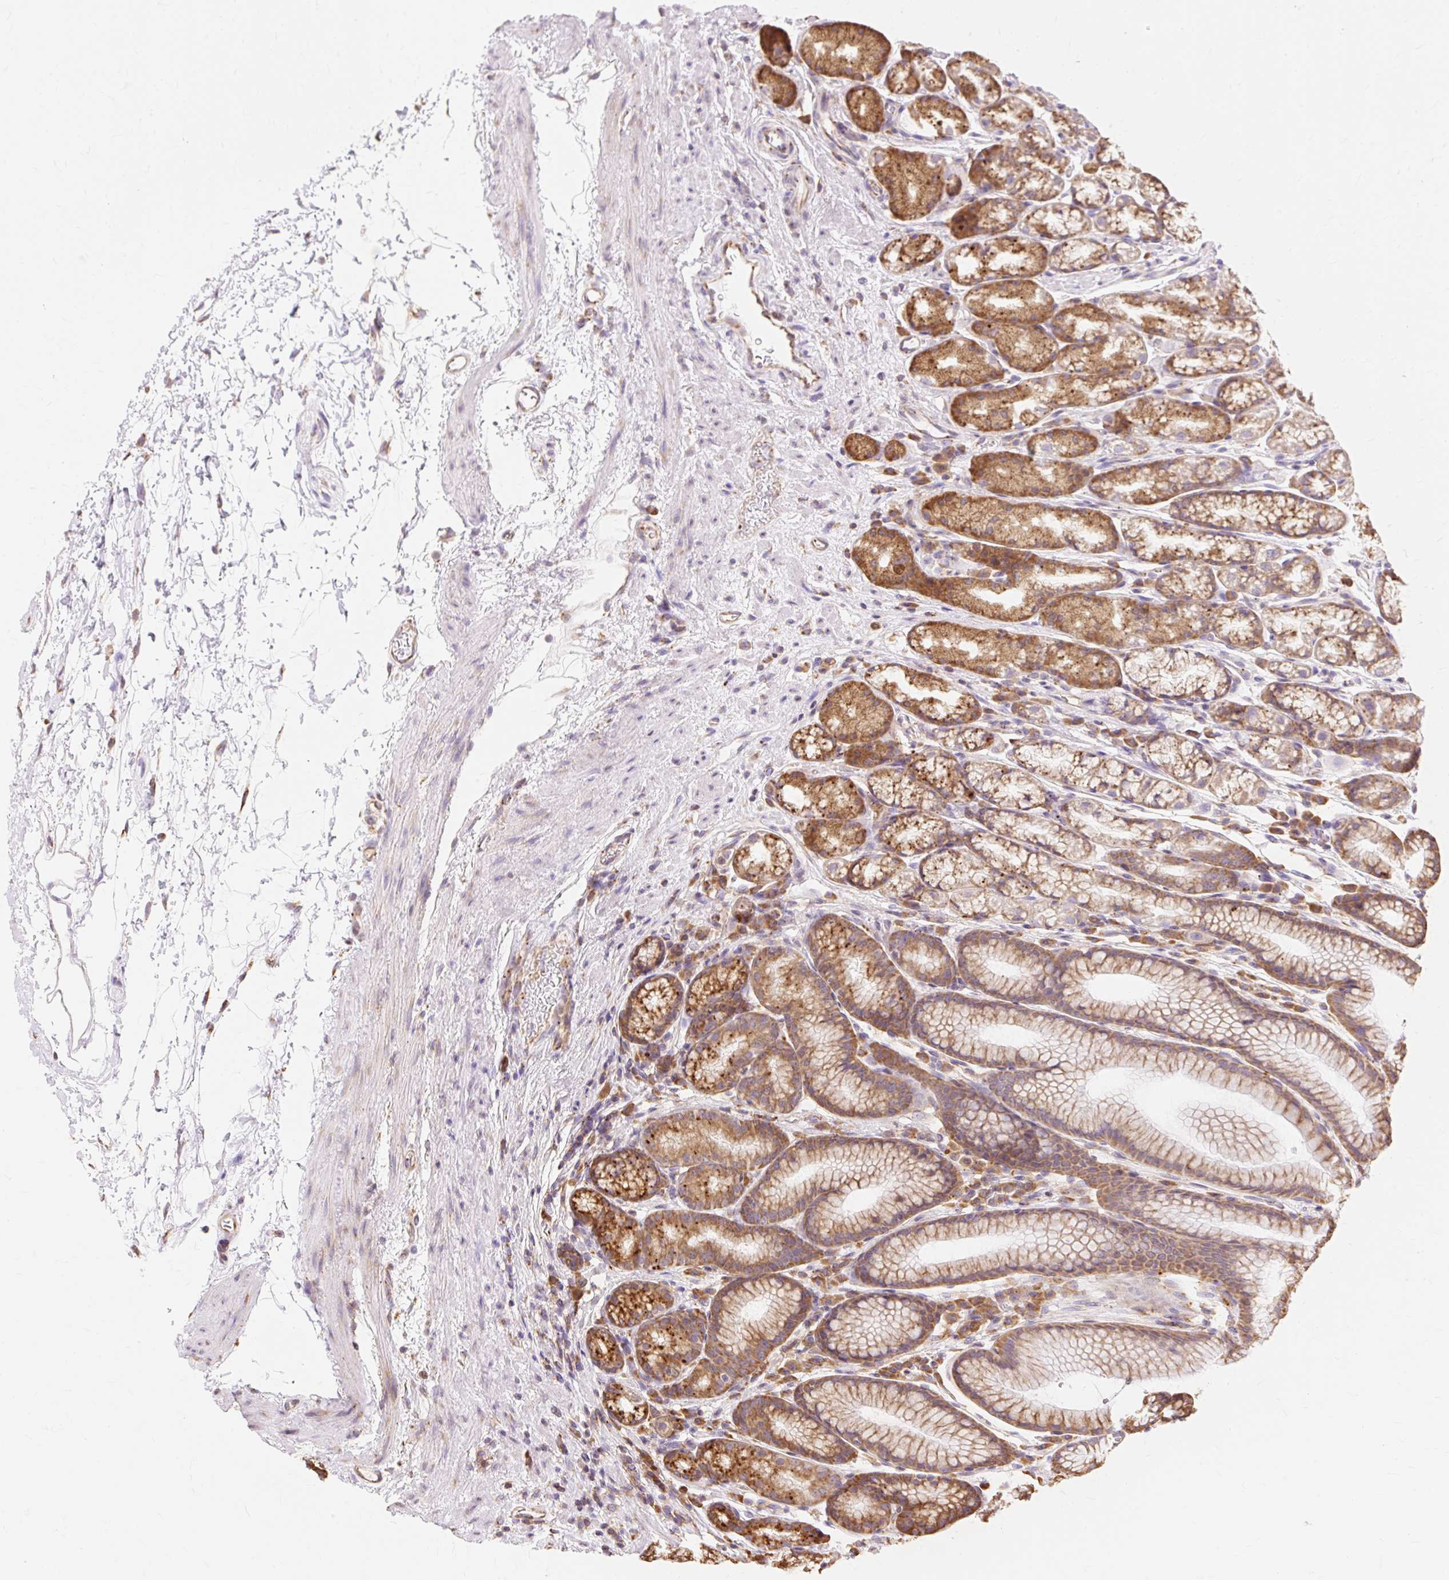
{"staining": {"intensity": "moderate", "quantity": ">75%", "location": "cytoplasmic/membranous"}, "tissue": "stomach", "cell_type": "Glandular cells", "image_type": "normal", "snomed": [{"axis": "morphology", "description": "Normal tissue, NOS"}, {"axis": "topography", "description": "Stomach, lower"}], "caption": "Protein staining displays moderate cytoplasmic/membranous expression in approximately >75% of glandular cells in unremarkable stomach.", "gene": "ENSG00000260836", "patient": {"sex": "male", "age": 67}}